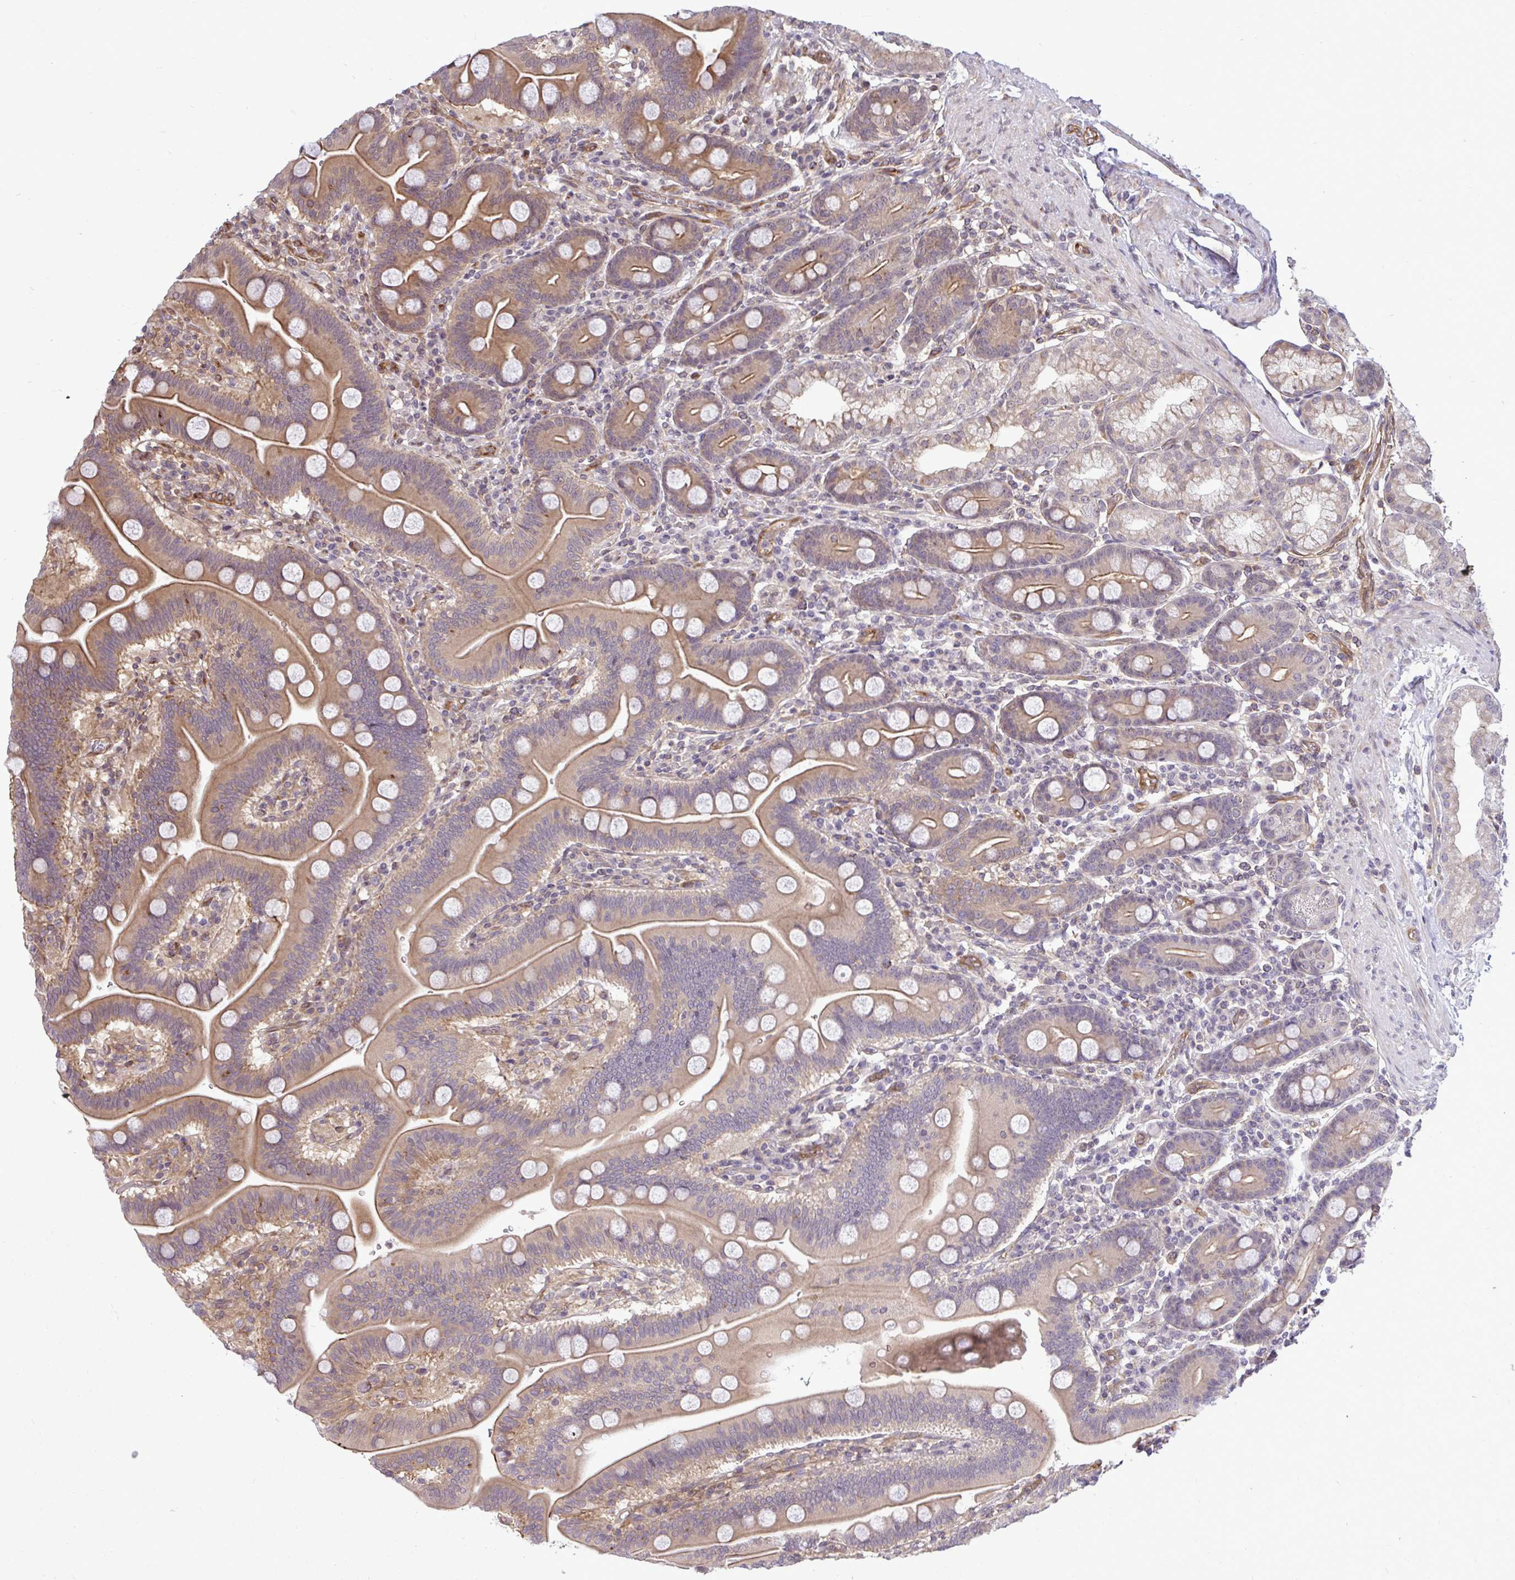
{"staining": {"intensity": "moderate", "quantity": "25%-75%", "location": "cytoplasmic/membranous"}, "tissue": "duodenum", "cell_type": "Glandular cells", "image_type": "normal", "snomed": [{"axis": "morphology", "description": "Normal tissue, NOS"}, {"axis": "topography", "description": "Duodenum"}], "caption": "High-magnification brightfield microscopy of unremarkable duodenum stained with DAB (brown) and counterstained with hematoxylin (blue). glandular cells exhibit moderate cytoplasmic/membranous expression is present in approximately25%-75% of cells. The protein is stained brown, and the nuclei are stained in blue (DAB IHC with brightfield microscopy, high magnification).", "gene": "FUT10", "patient": {"sex": "male", "age": 59}}